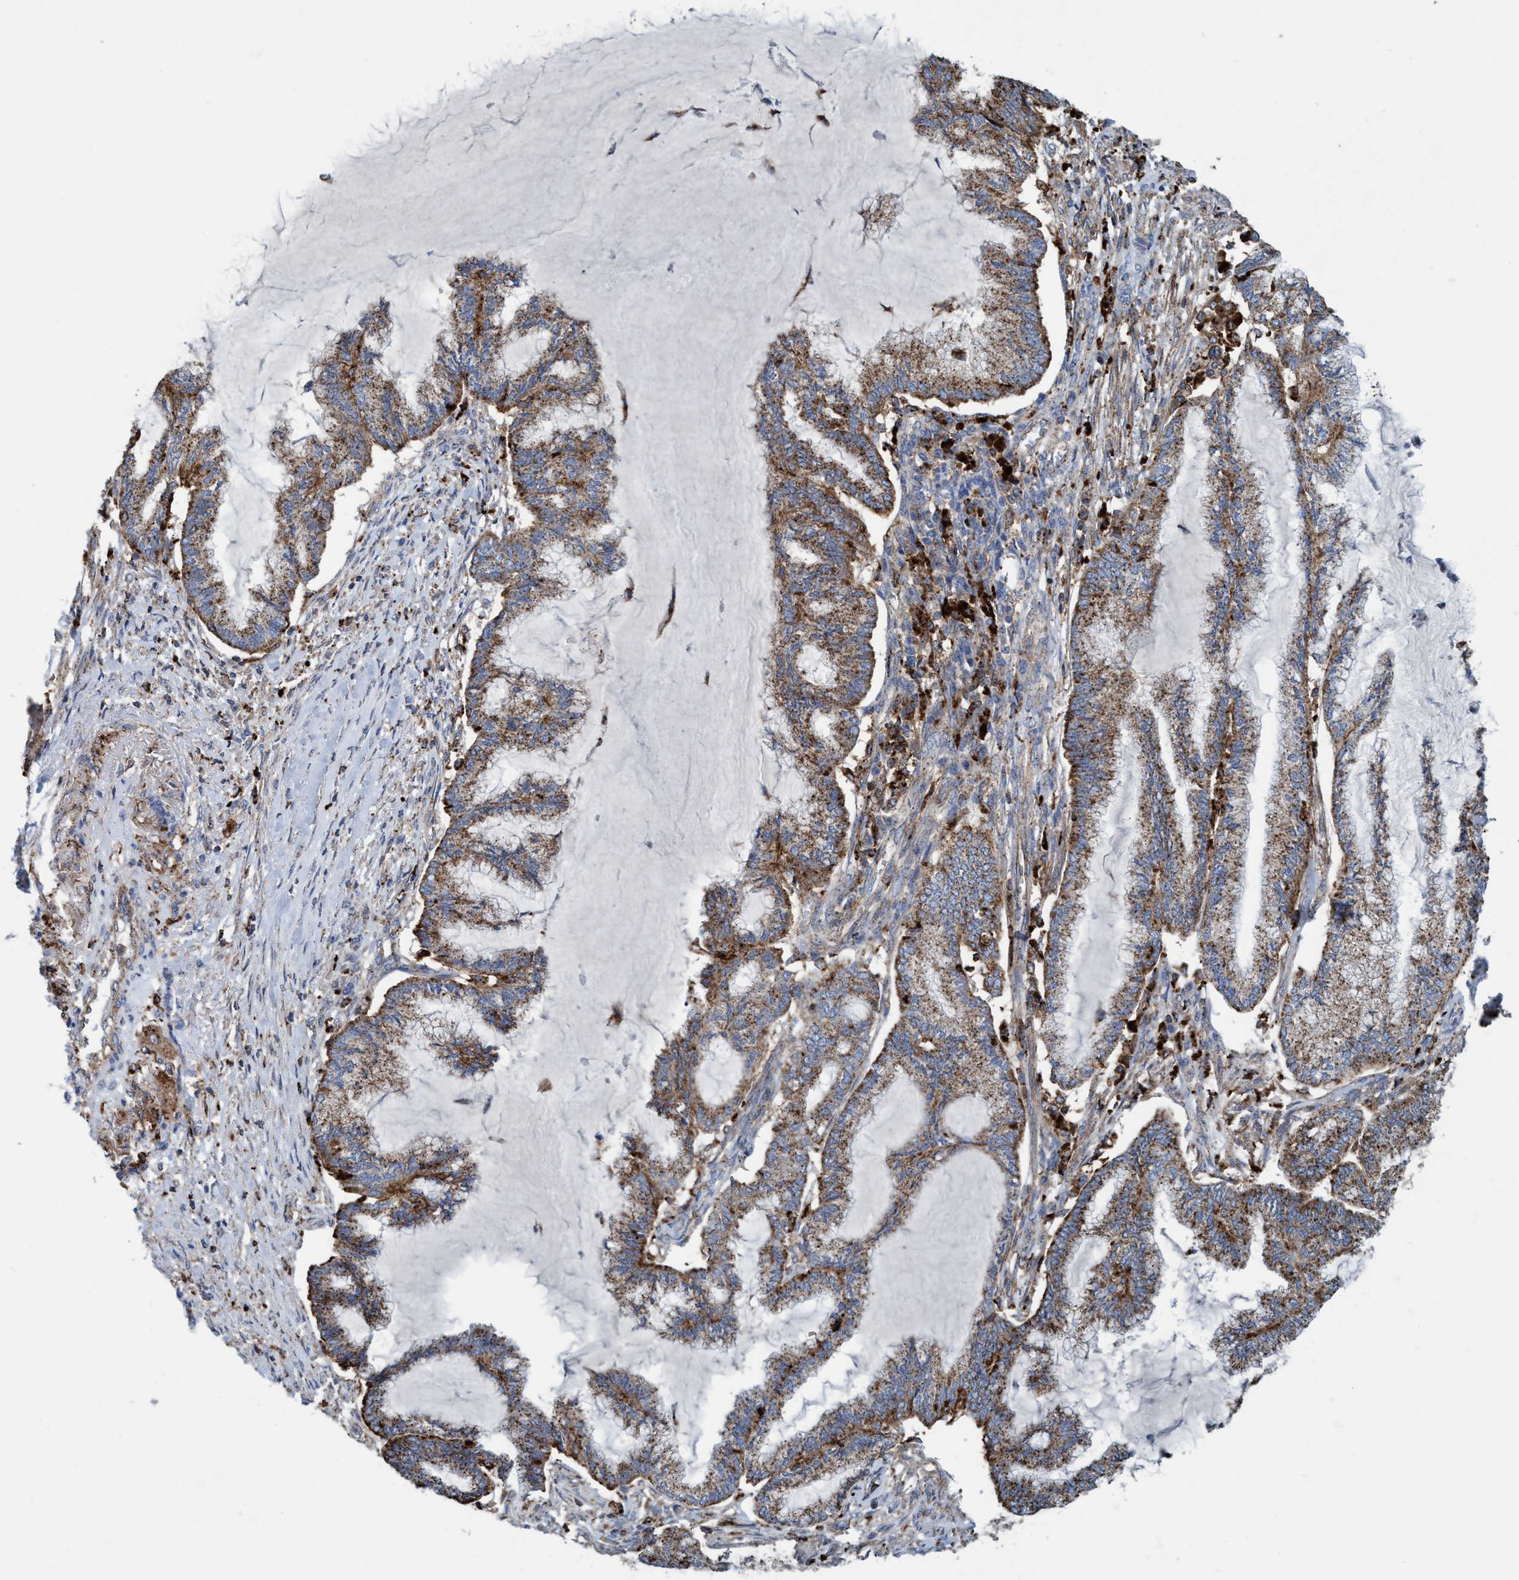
{"staining": {"intensity": "moderate", "quantity": ">75%", "location": "cytoplasmic/membranous"}, "tissue": "endometrial cancer", "cell_type": "Tumor cells", "image_type": "cancer", "snomed": [{"axis": "morphology", "description": "Adenocarcinoma, NOS"}, {"axis": "topography", "description": "Endometrium"}], "caption": "This is an image of immunohistochemistry (IHC) staining of endometrial cancer, which shows moderate expression in the cytoplasmic/membranous of tumor cells.", "gene": "TRIM65", "patient": {"sex": "female", "age": 86}}